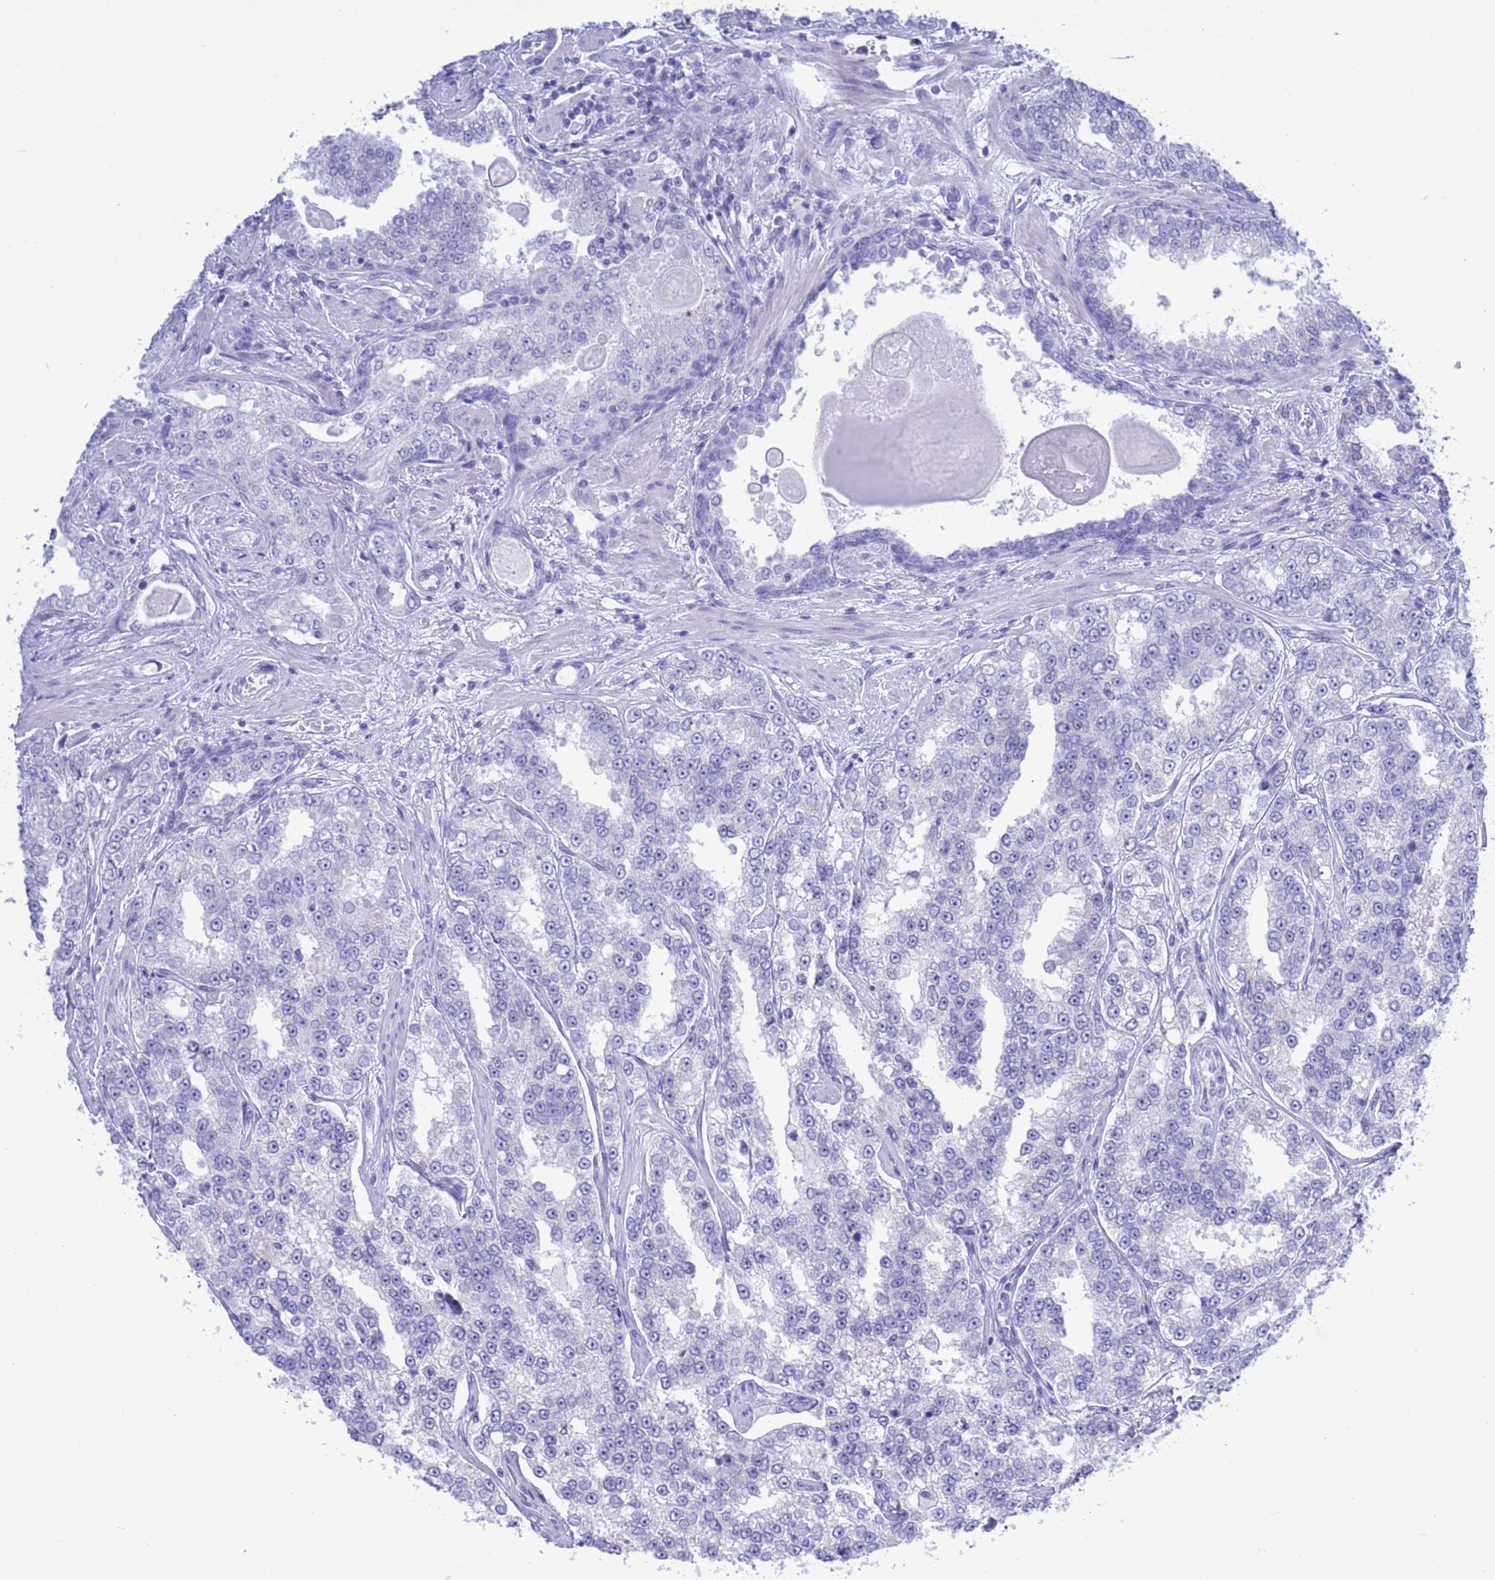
{"staining": {"intensity": "negative", "quantity": "none", "location": "none"}, "tissue": "prostate cancer", "cell_type": "Tumor cells", "image_type": "cancer", "snomed": [{"axis": "morphology", "description": "Normal tissue, NOS"}, {"axis": "morphology", "description": "Adenocarcinoma, High grade"}, {"axis": "topography", "description": "Prostate"}], "caption": "Immunohistochemistry (IHC) image of human prostate cancer stained for a protein (brown), which displays no staining in tumor cells.", "gene": "GSTM1", "patient": {"sex": "male", "age": 83}}